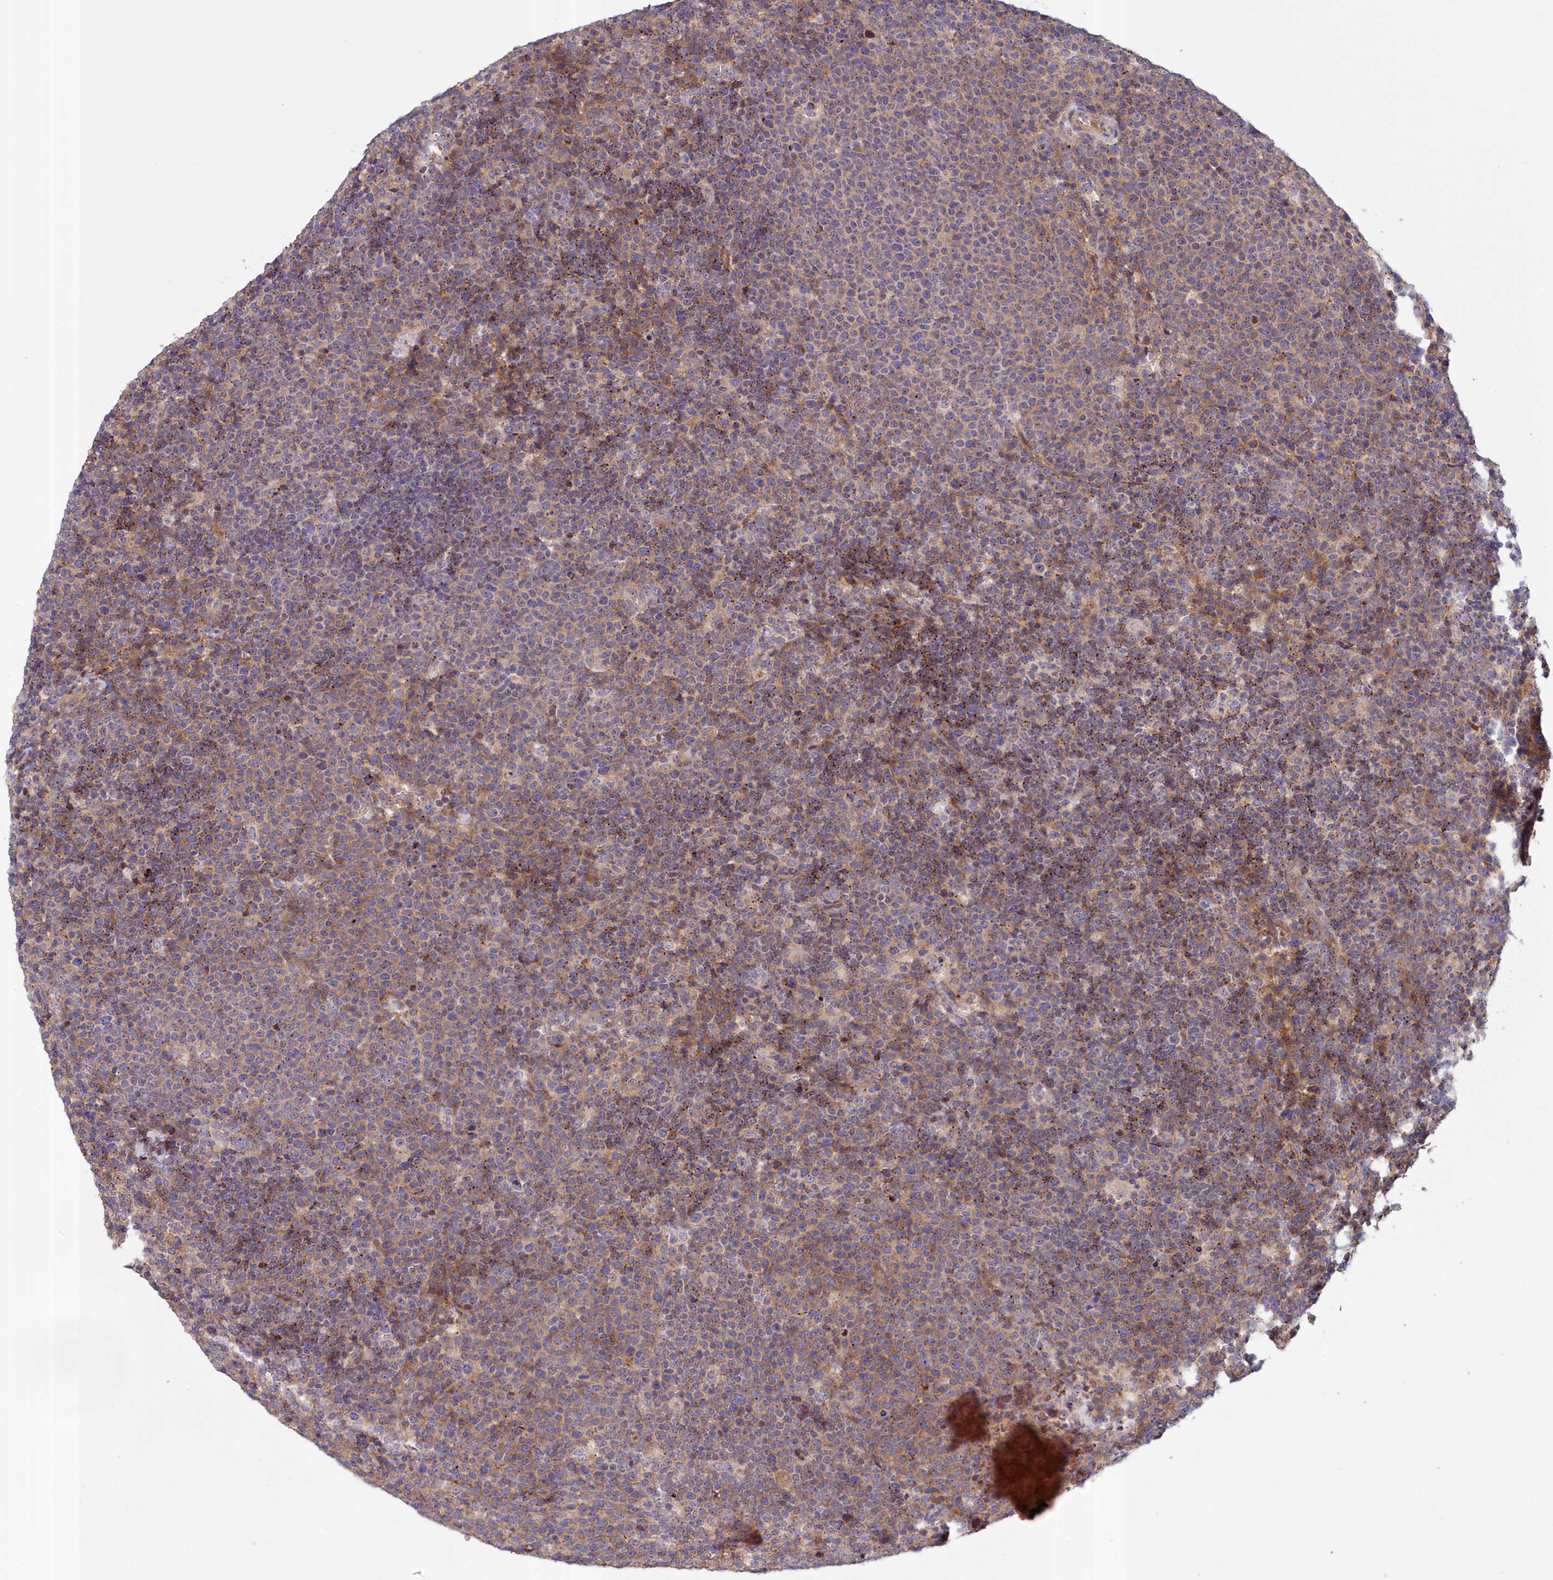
{"staining": {"intensity": "weak", "quantity": "<25%", "location": "cytoplasmic/membranous"}, "tissue": "lymphoma", "cell_type": "Tumor cells", "image_type": "cancer", "snomed": [{"axis": "morphology", "description": "Malignant lymphoma, non-Hodgkin's type, High grade"}, {"axis": "topography", "description": "Lymph node"}], "caption": "A photomicrograph of human lymphoma is negative for staining in tumor cells.", "gene": "NEURL4", "patient": {"sex": "male", "age": 61}}